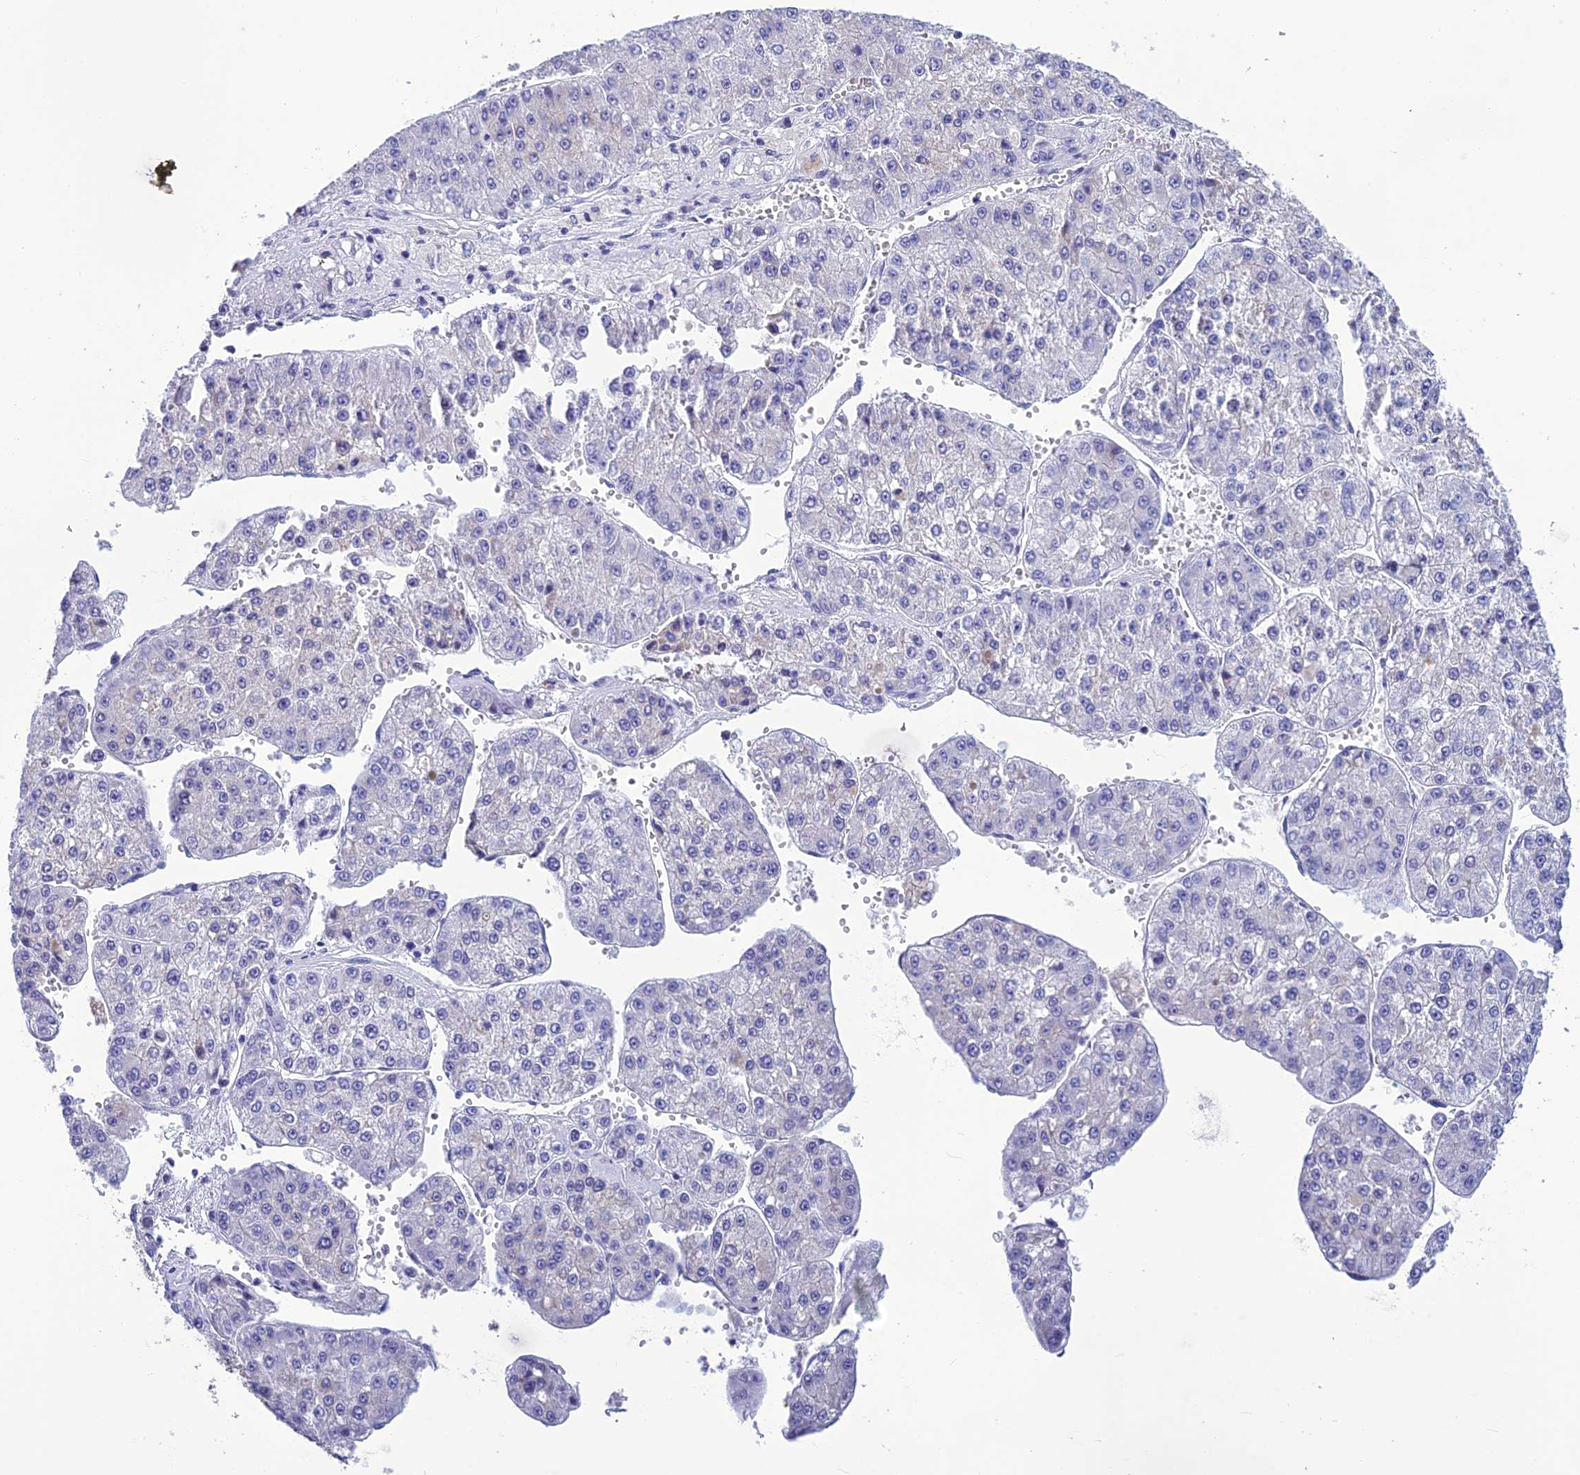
{"staining": {"intensity": "negative", "quantity": "none", "location": "none"}, "tissue": "liver cancer", "cell_type": "Tumor cells", "image_type": "cancer", "snomed": [{"axis": "morphology", "description": "Carcinoma, Hepatocellular, NOS"}, {"axis": "topography", "description": "Liver"}], "caption": "High magnification brightfield microscopy of liver cancer (hepatocellular carcinoma) stained with DAB (brown) and counterstained with hematoxylin (blue): tumor cells show no significant expression.", "gene": "BBS2", "patient": {"sex": "female", "age": 73}}